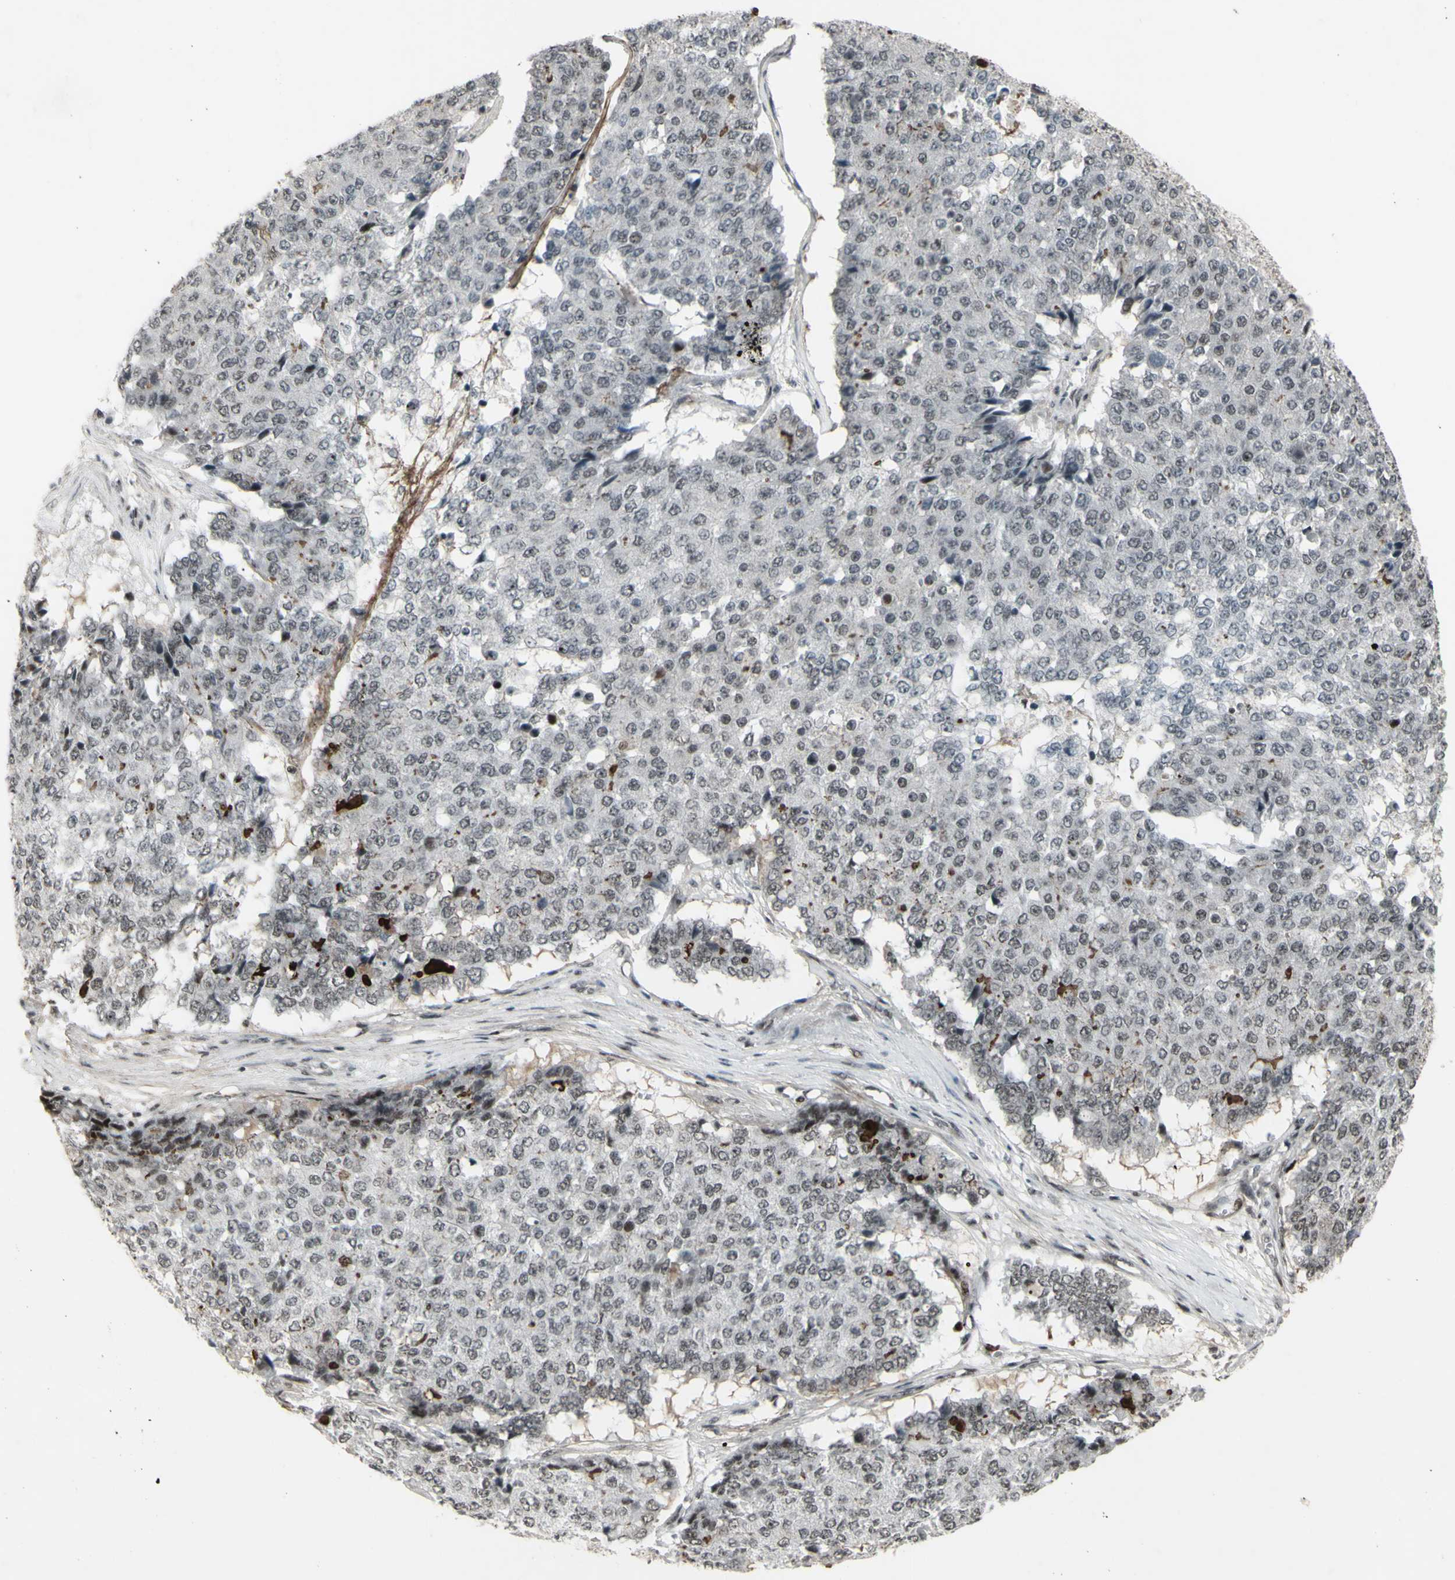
{"staining": {"intensity": "weak", "quantity": "<25%", "location": "nuclear"}, "tissue": "pancreatic cancer", "cell_type": "Tumor cells", "image_type": "cancer", "snomed": [{"axis": "morphology", "description": "Adenocarcinoma, NOS"}, {"axis": "topography", "description": "Pancreas"}], "caption": "Adenocarcinoma (pancreatic) stained for a protein using immunohistochemistry (IHC) displays no staining tumor cells.", "gene": "SUPT6H", "patient": {"sex": "male", "age": 50}}